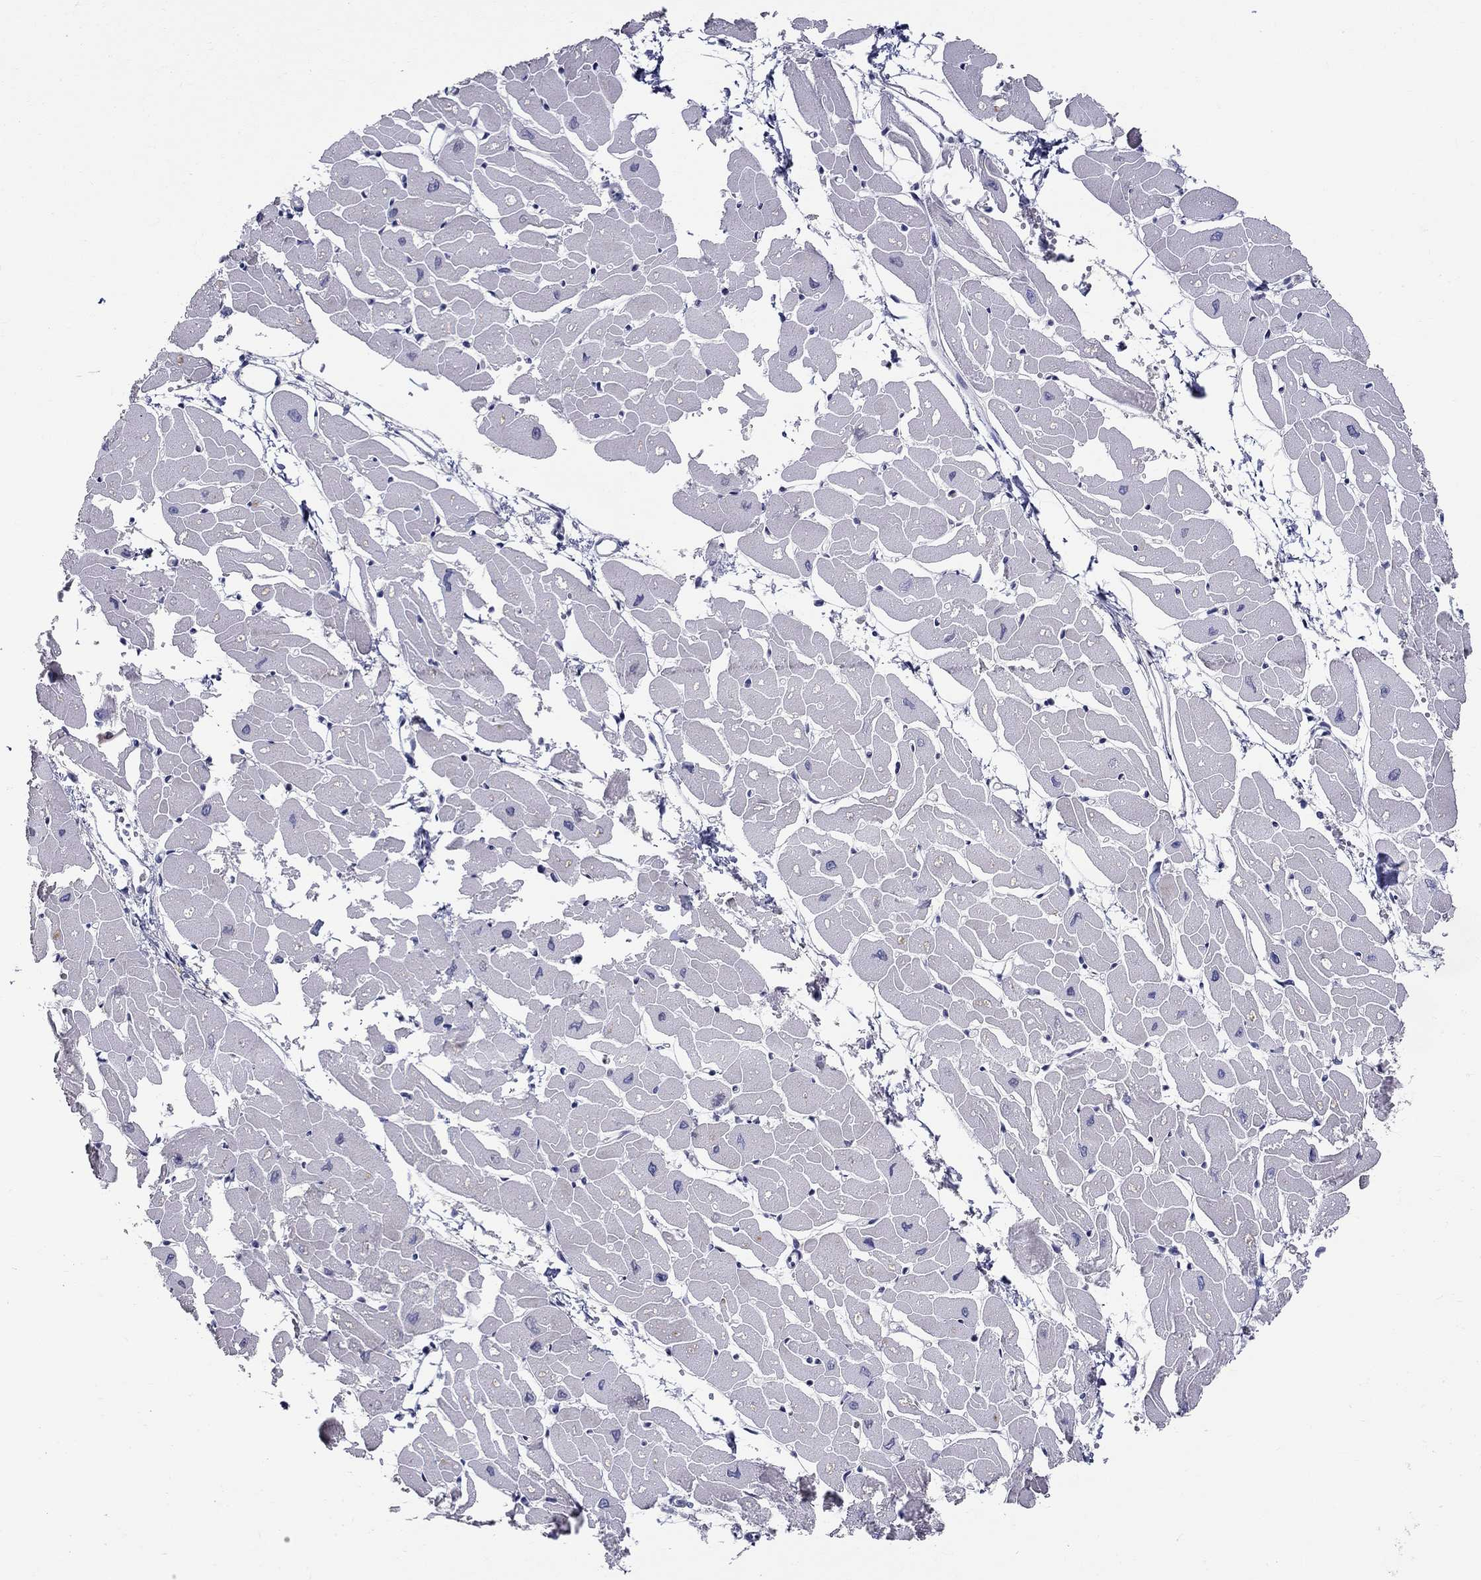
{"staining": {"intensity": "negative", "quantity": "none", "location": "none"}, "tissue": "heart muscle", "cell_type": "Cardiomyocytes", "image_type": "normal", "snomed": [{"axis": "morphology", "description": "Normal tissue, NOS"}, {"axis": "topography", "description": "Heart"}], "caption": "A high-resolution micrograph shows IHC staining of normal heart muscle, which displays no significant positivity in cardiomyocytes.", "gene": "HMX2", "patient": {"sex": "male", "age": 57}}